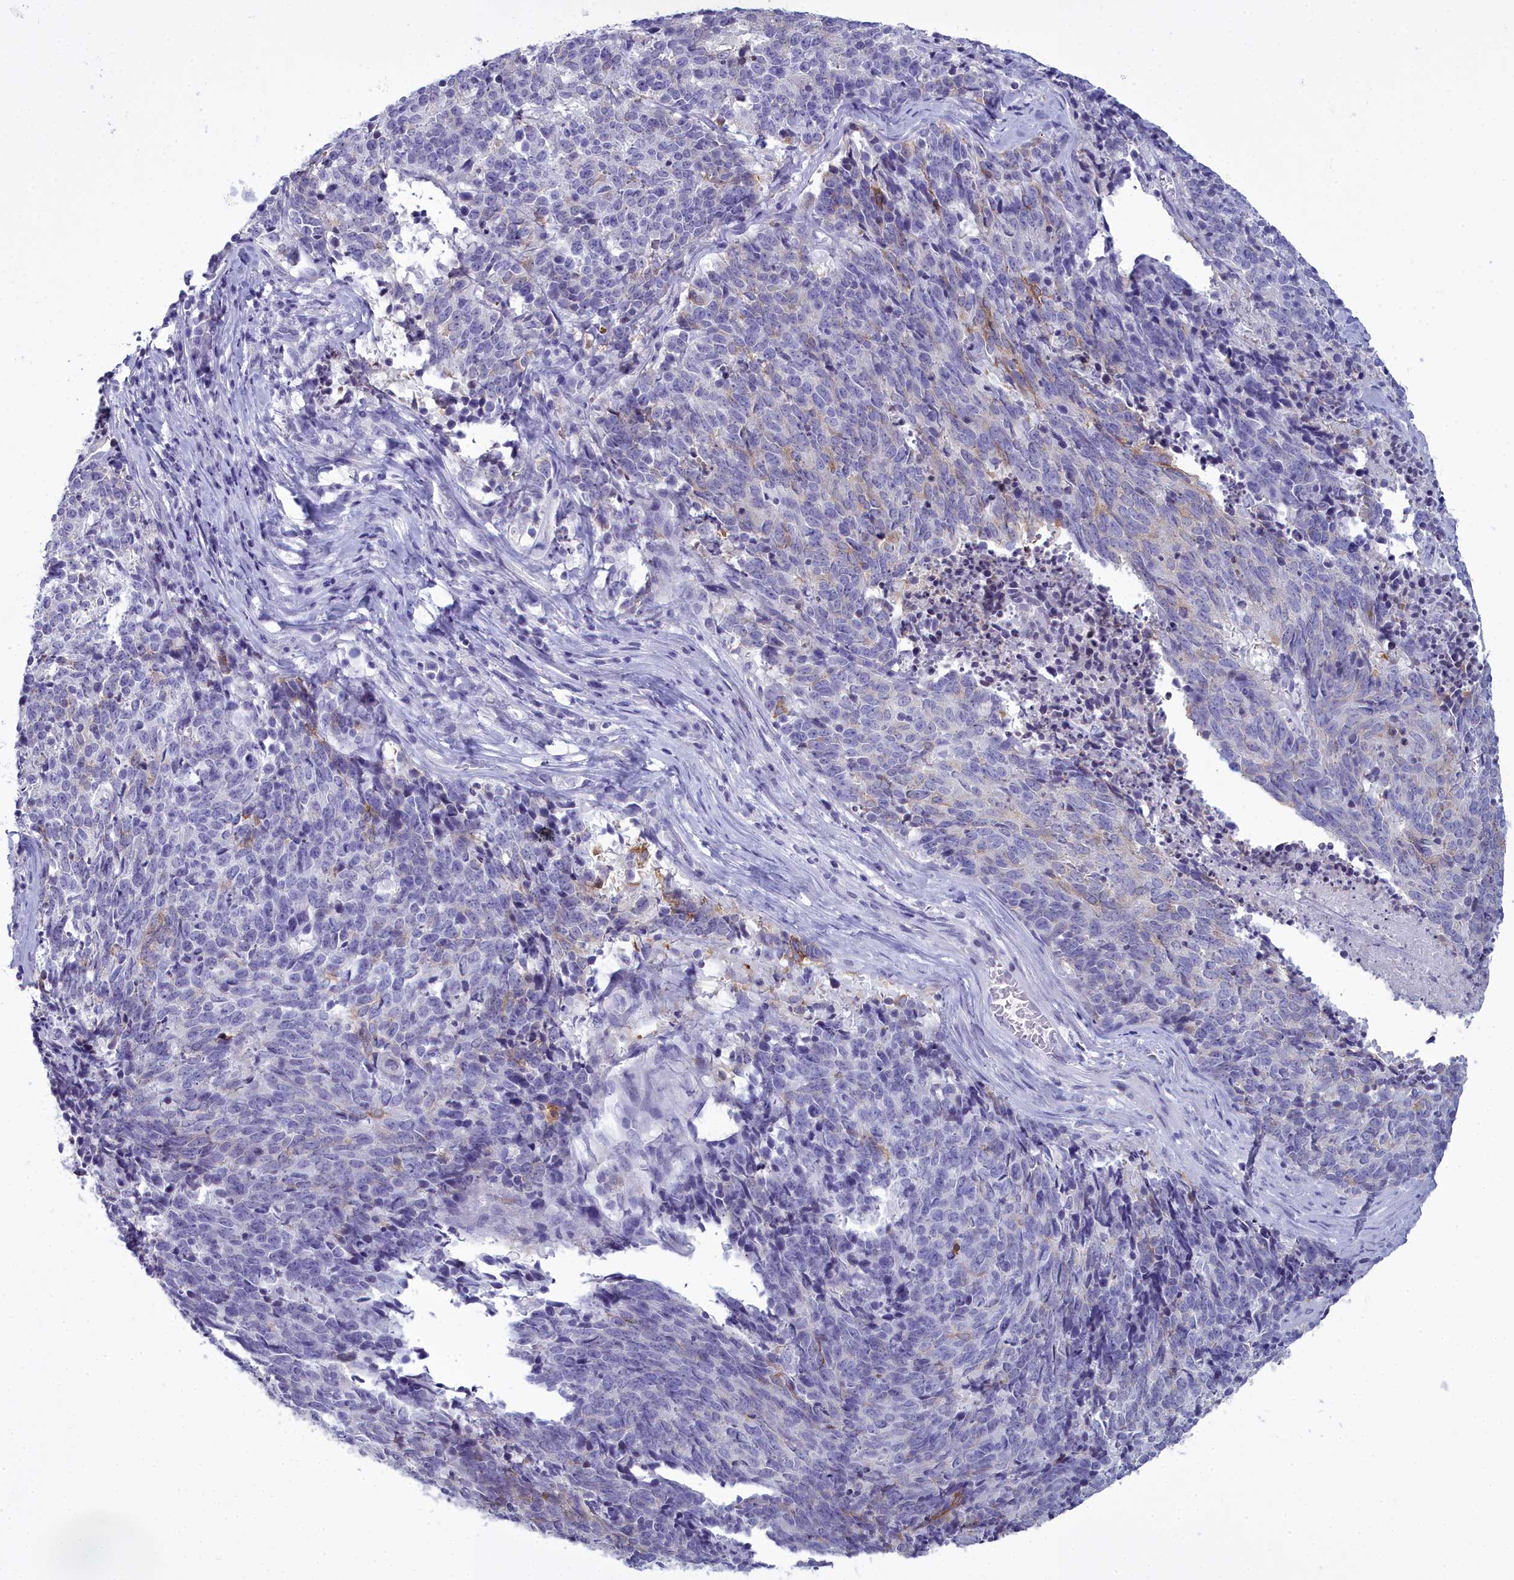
{"staining": {"intensity": "weak", "quantity": "<25%", "location": "cytoplasmic/membranous"}, "tissue": "cervical cancer", "cell_type": "Tumor cells", "image_type": "cancer", "snomed": [{"axis": "morphology", "description": "Squamous cell carcinoma, NOS"}, {"axis": "topography", "description": "Cervix"}], "caption": "The IHC image has no significant expression in tumor cells of cervical cancer tissue.", "gene": "MAP6", "patient": {"sex": "female", "age": 29}}